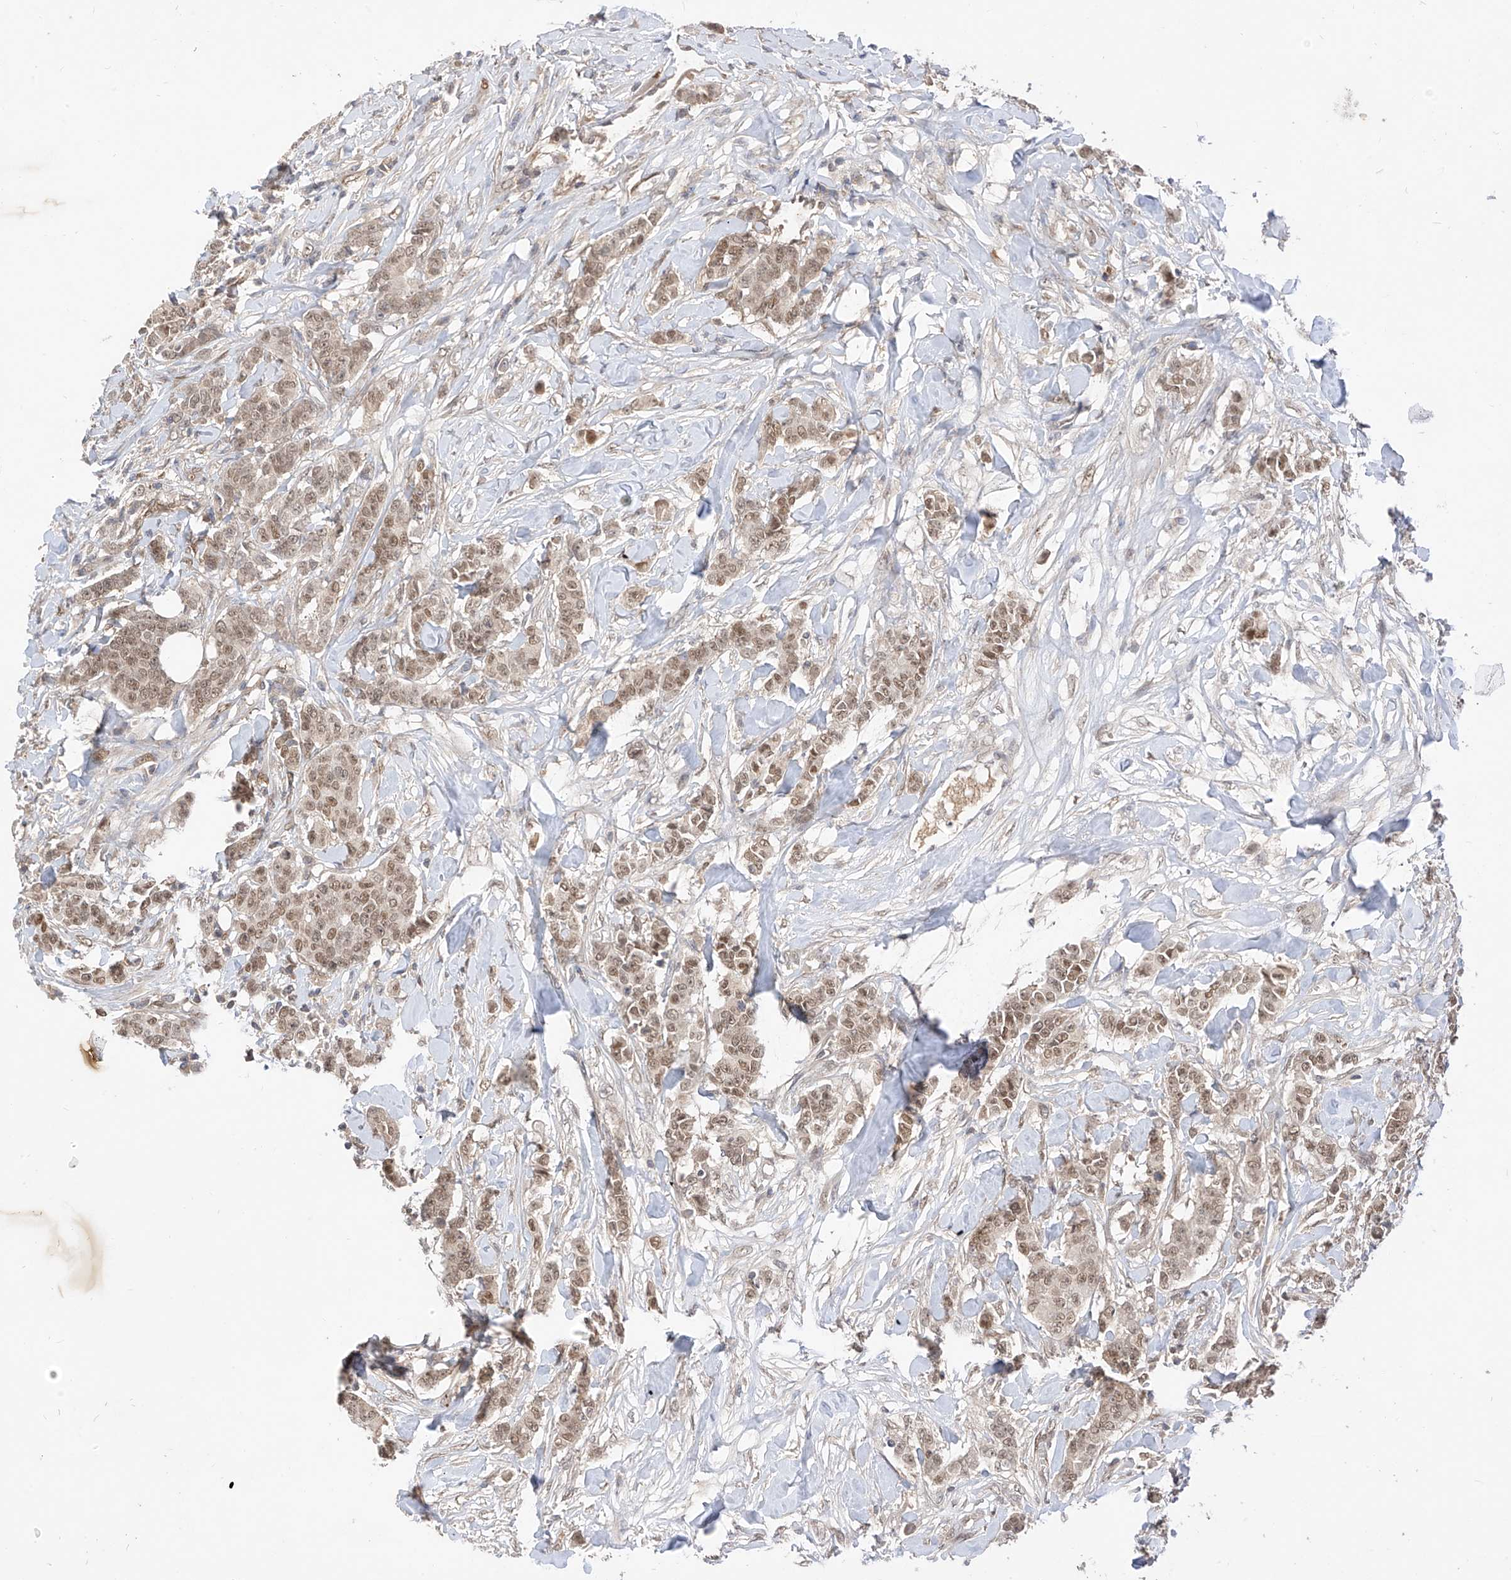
{"staining": {"intensity": "moderate", "quantity": "25%-75%", "location": "nuclear"}, "tissue": "breast cancer", "cell_type": "Tumor cells", "image_type": "cancer", "snomed": [{"axis": "morphology", "description": "Duct carcinoma"}, {"axis": "topography", "description": "Breast"}], "caption": "A brown stain labels moderate nuclear expression of a protein in human breast cancer (infiltrating ductal carcinoma) tumor cells.", "gene": "MRTFA", "patient": {"sex": "female", "age": 40}}